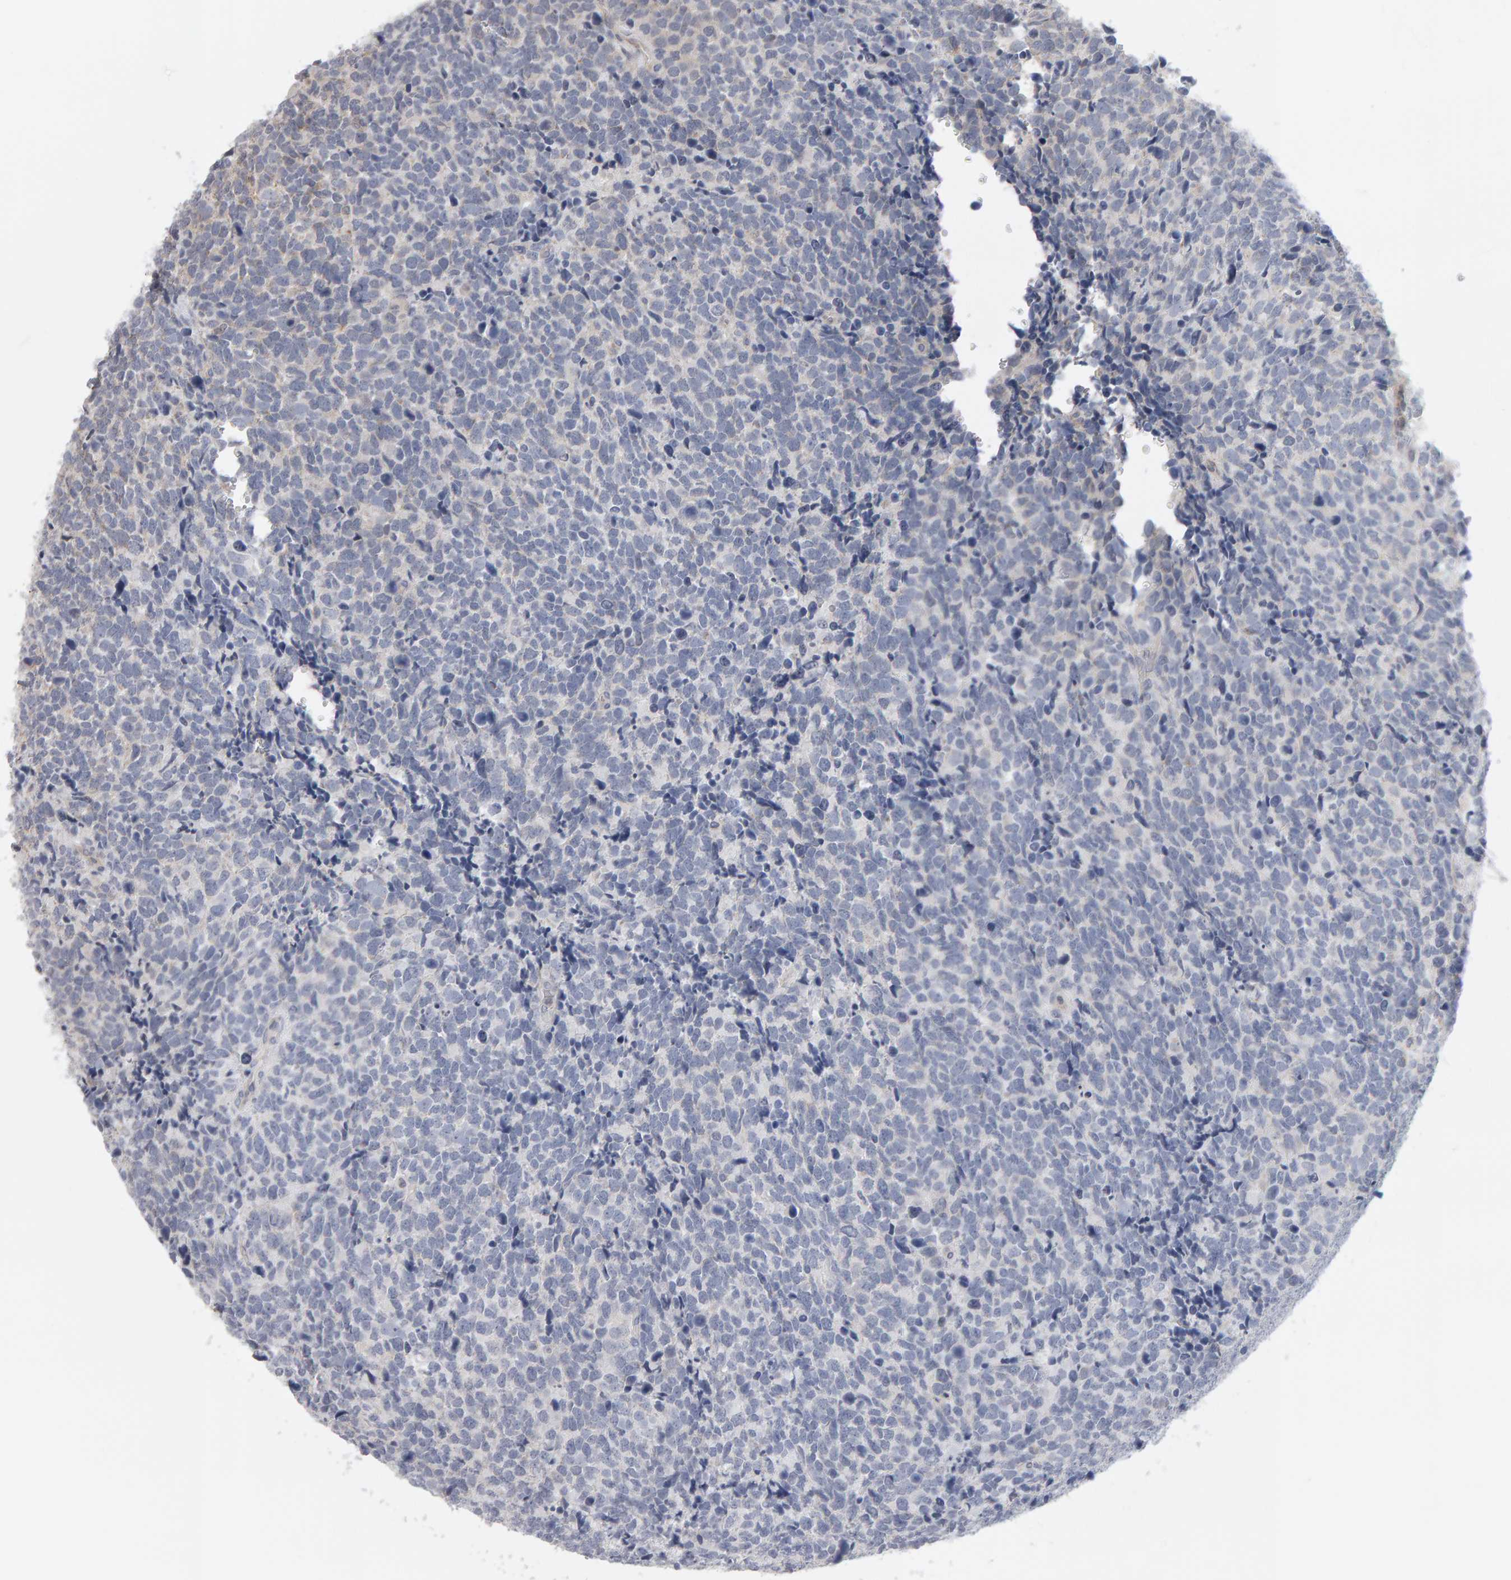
{"staining": {"intensity": "negative", "quantity": "none", "location": "none"}, "tissue": "urothelial cancer", "cell_type": "Tumor cells", "image_type": "cancer", "snomed": [{"axis": "morphology", "description": "Urothelial carcinoma, High grade"}, {"axis": "topography", "description": "Urinary bladder"}], "caption": "An immunohistochemistry (IHC) photomicrograph of urothelial cancer is shown. There is no staining in tumor cells of urothelial cancer.", "gene": "MSRA", "patient": {"sex": "female", "age": 82}}